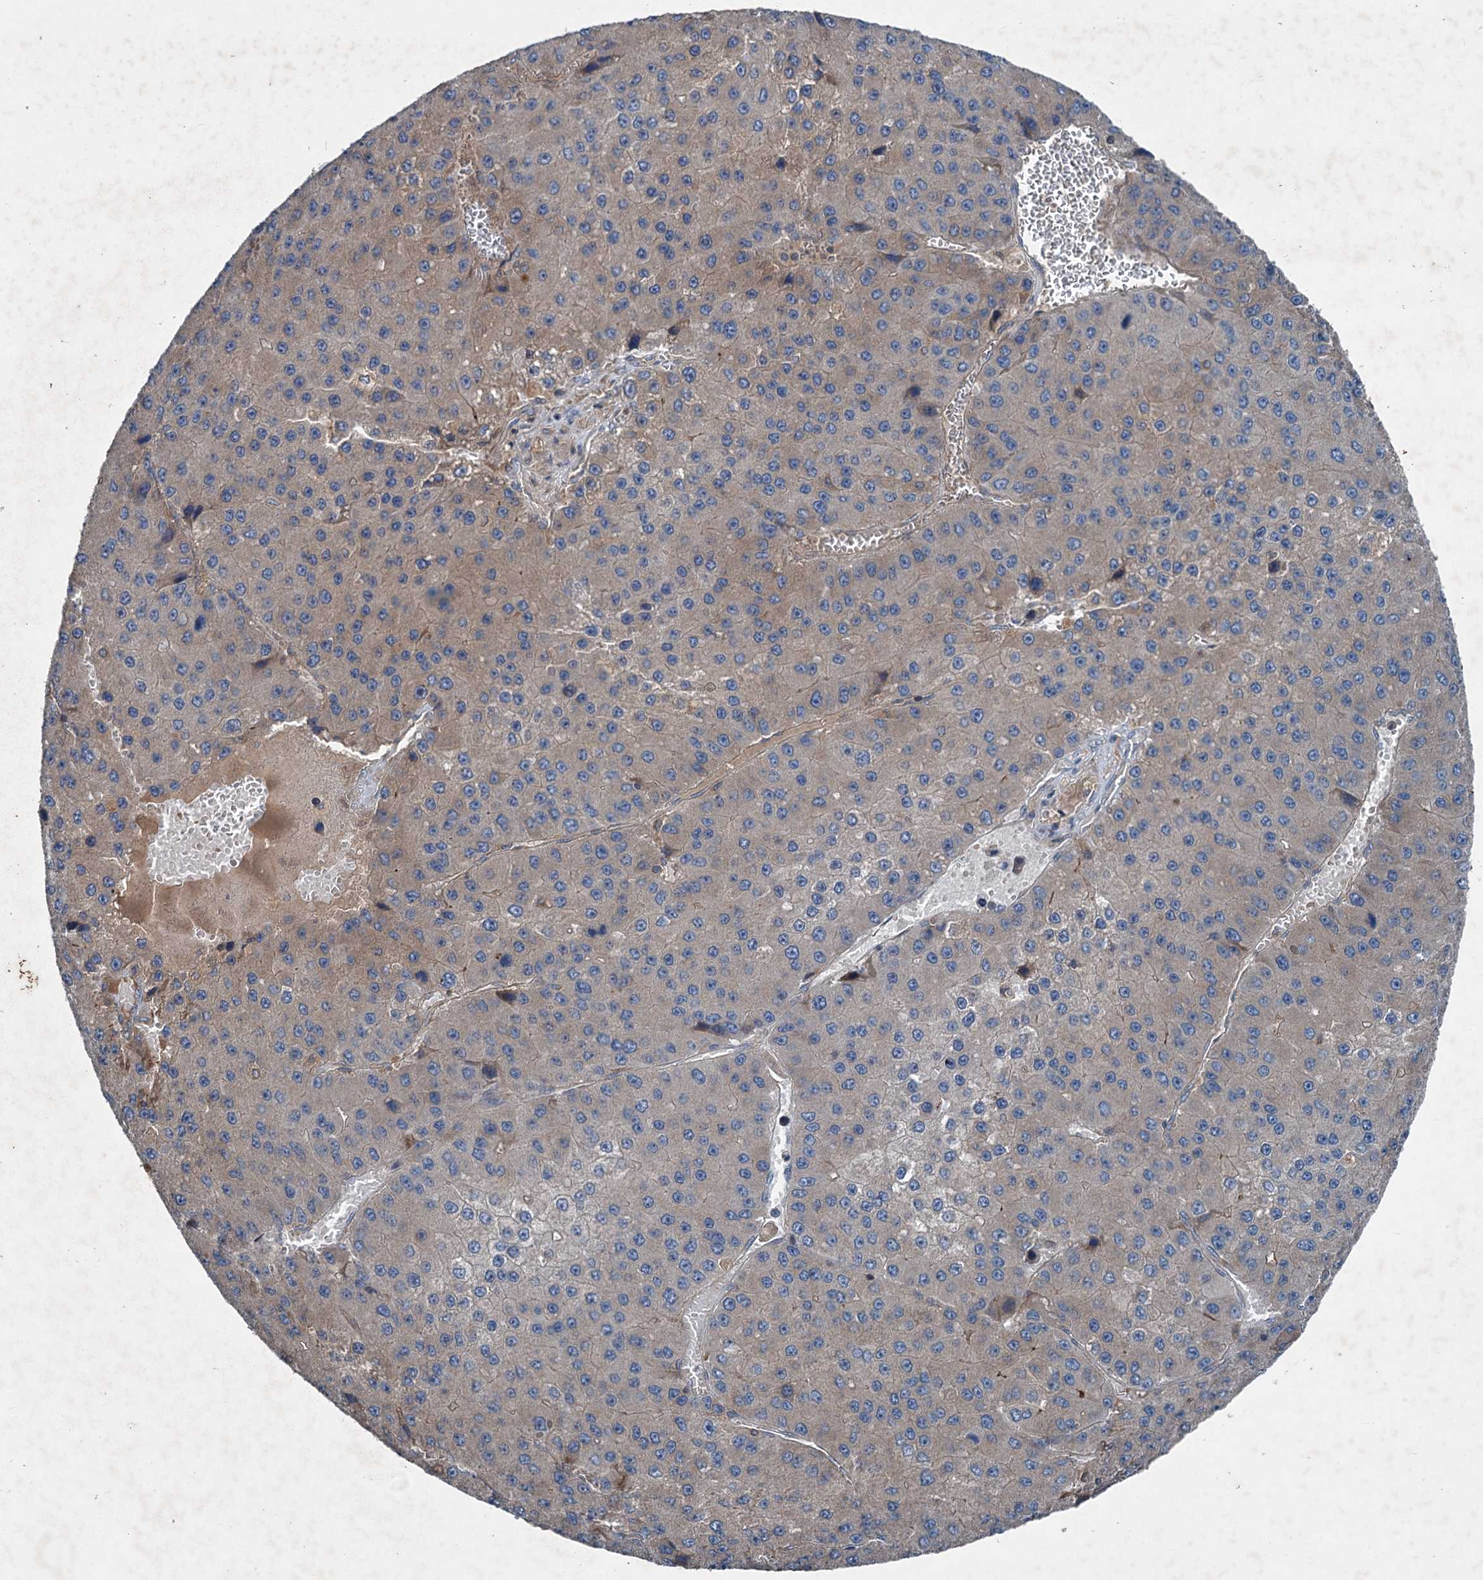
{"staining": {"intensity": "weak", "quantity": "<25%", "location": "cytoplasmic/membranous"}, "tissue": "liver cancer", "cell_type": "Tumor cells", "image_type": "cancer", "snomed": [{"axis": "morphology", "description": "Carcinoma, Hepatocellular, NOS"}, {"axis": "topography", "description": "Liver"}], "caption": "Immunohistochemistry of human liver cancer reveals no expression in tumor cells.", "gene": "TAPBPL", "patient": {"sex": "female", "age": 73}}